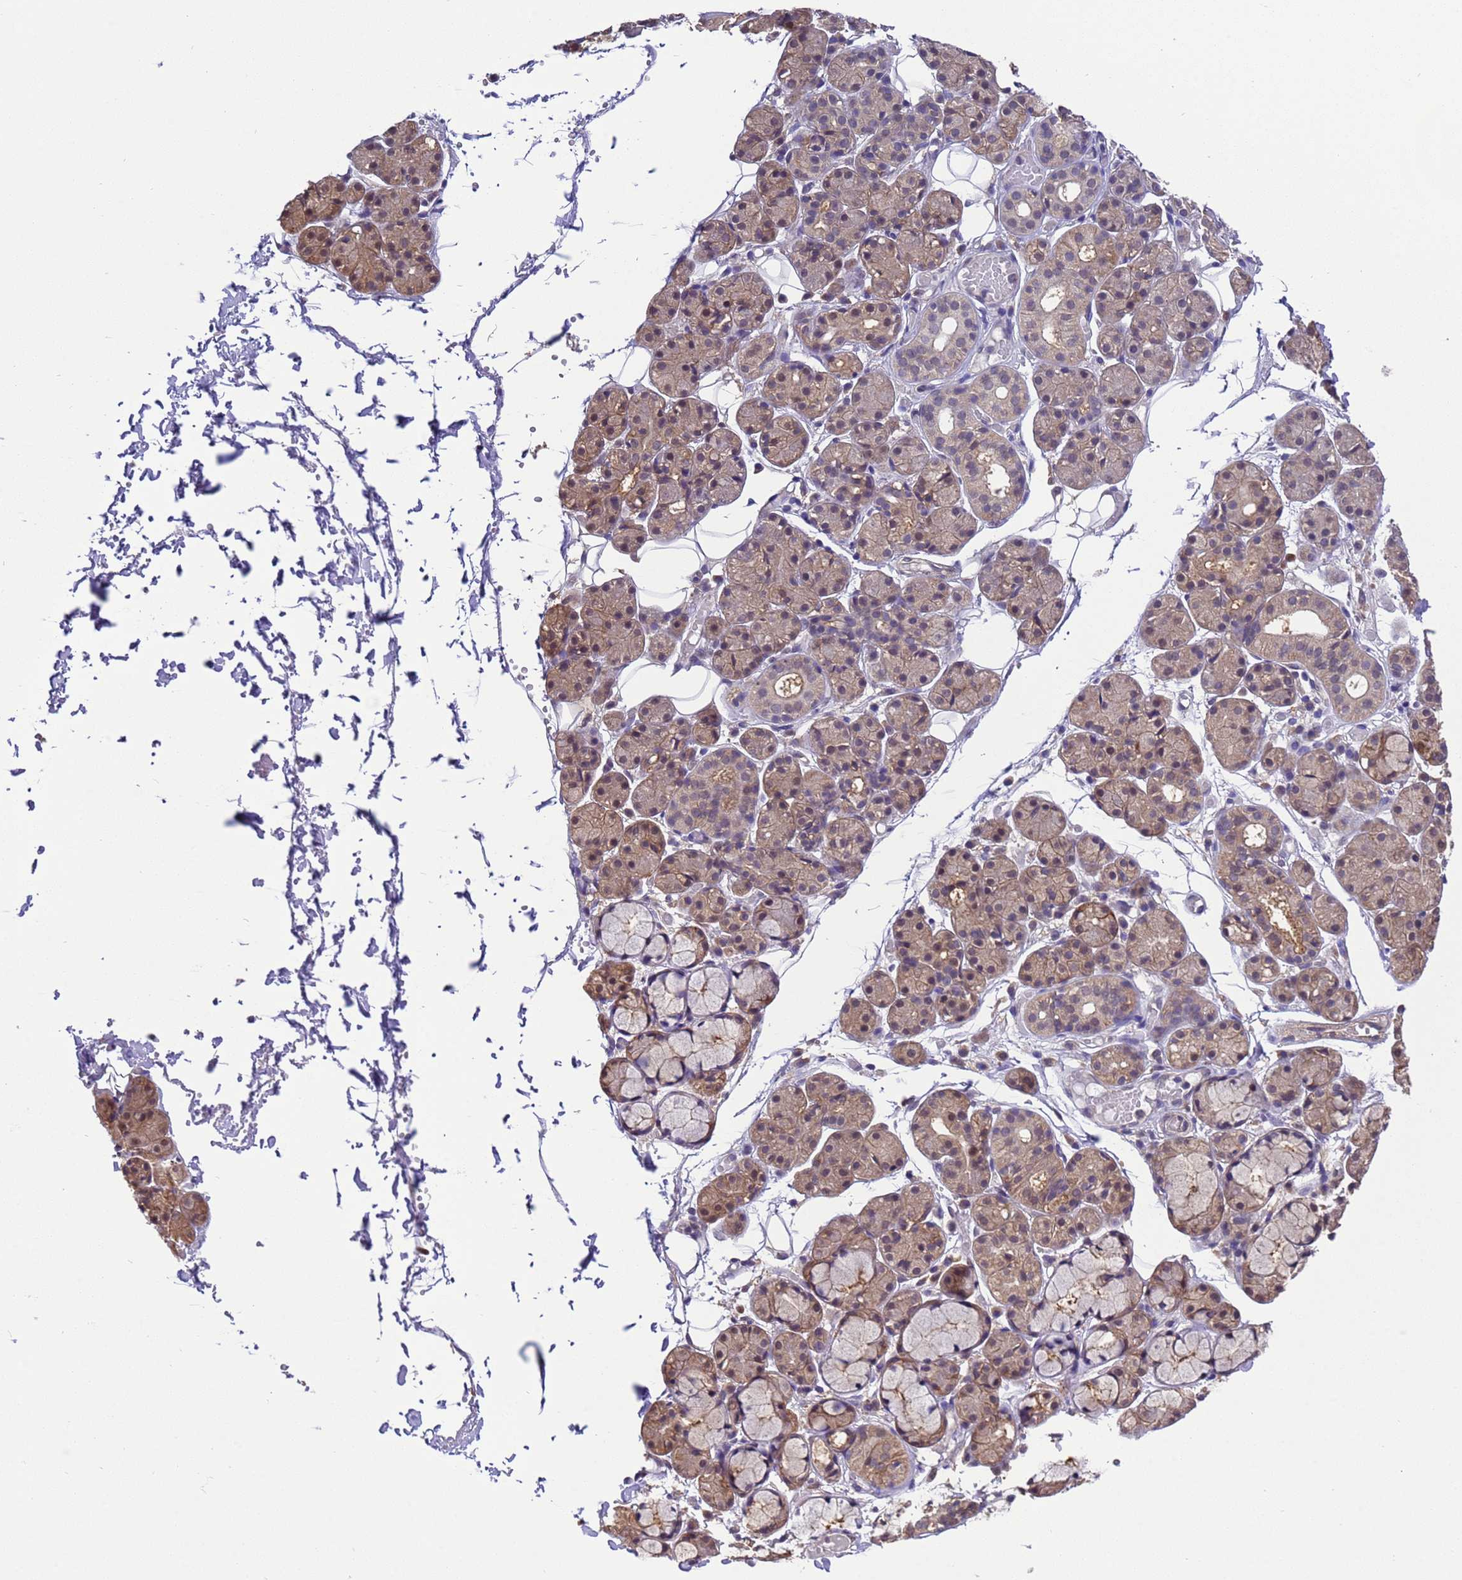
{"staining": {"intensity": "weak", "quantity": ">75%", "location": "cytoplasmic/membranous,nuclear"}, "tissue": "salivary gland", "cell_type": "Glandular cells", "image_type": "normal", "snomed": [{"axis": "morphology", "description": "Normal tissue, NOS"}, {"axis": "topography", "description": "Salivary gland"}], "caption": "Immunohistochemical staining of benign human salivary gland shows >75% levels of weak cytoplasmic/membranous,nuclear protein expression in about >75% of glandular cells. The staining was performed using DAB to visualize the protein expression in brown, while the nuclei were stained in blue with hematoxylin (Magnification: 20x).", "gene": "ZFP69B", "patient": {"sex": "male", "age": 63}}